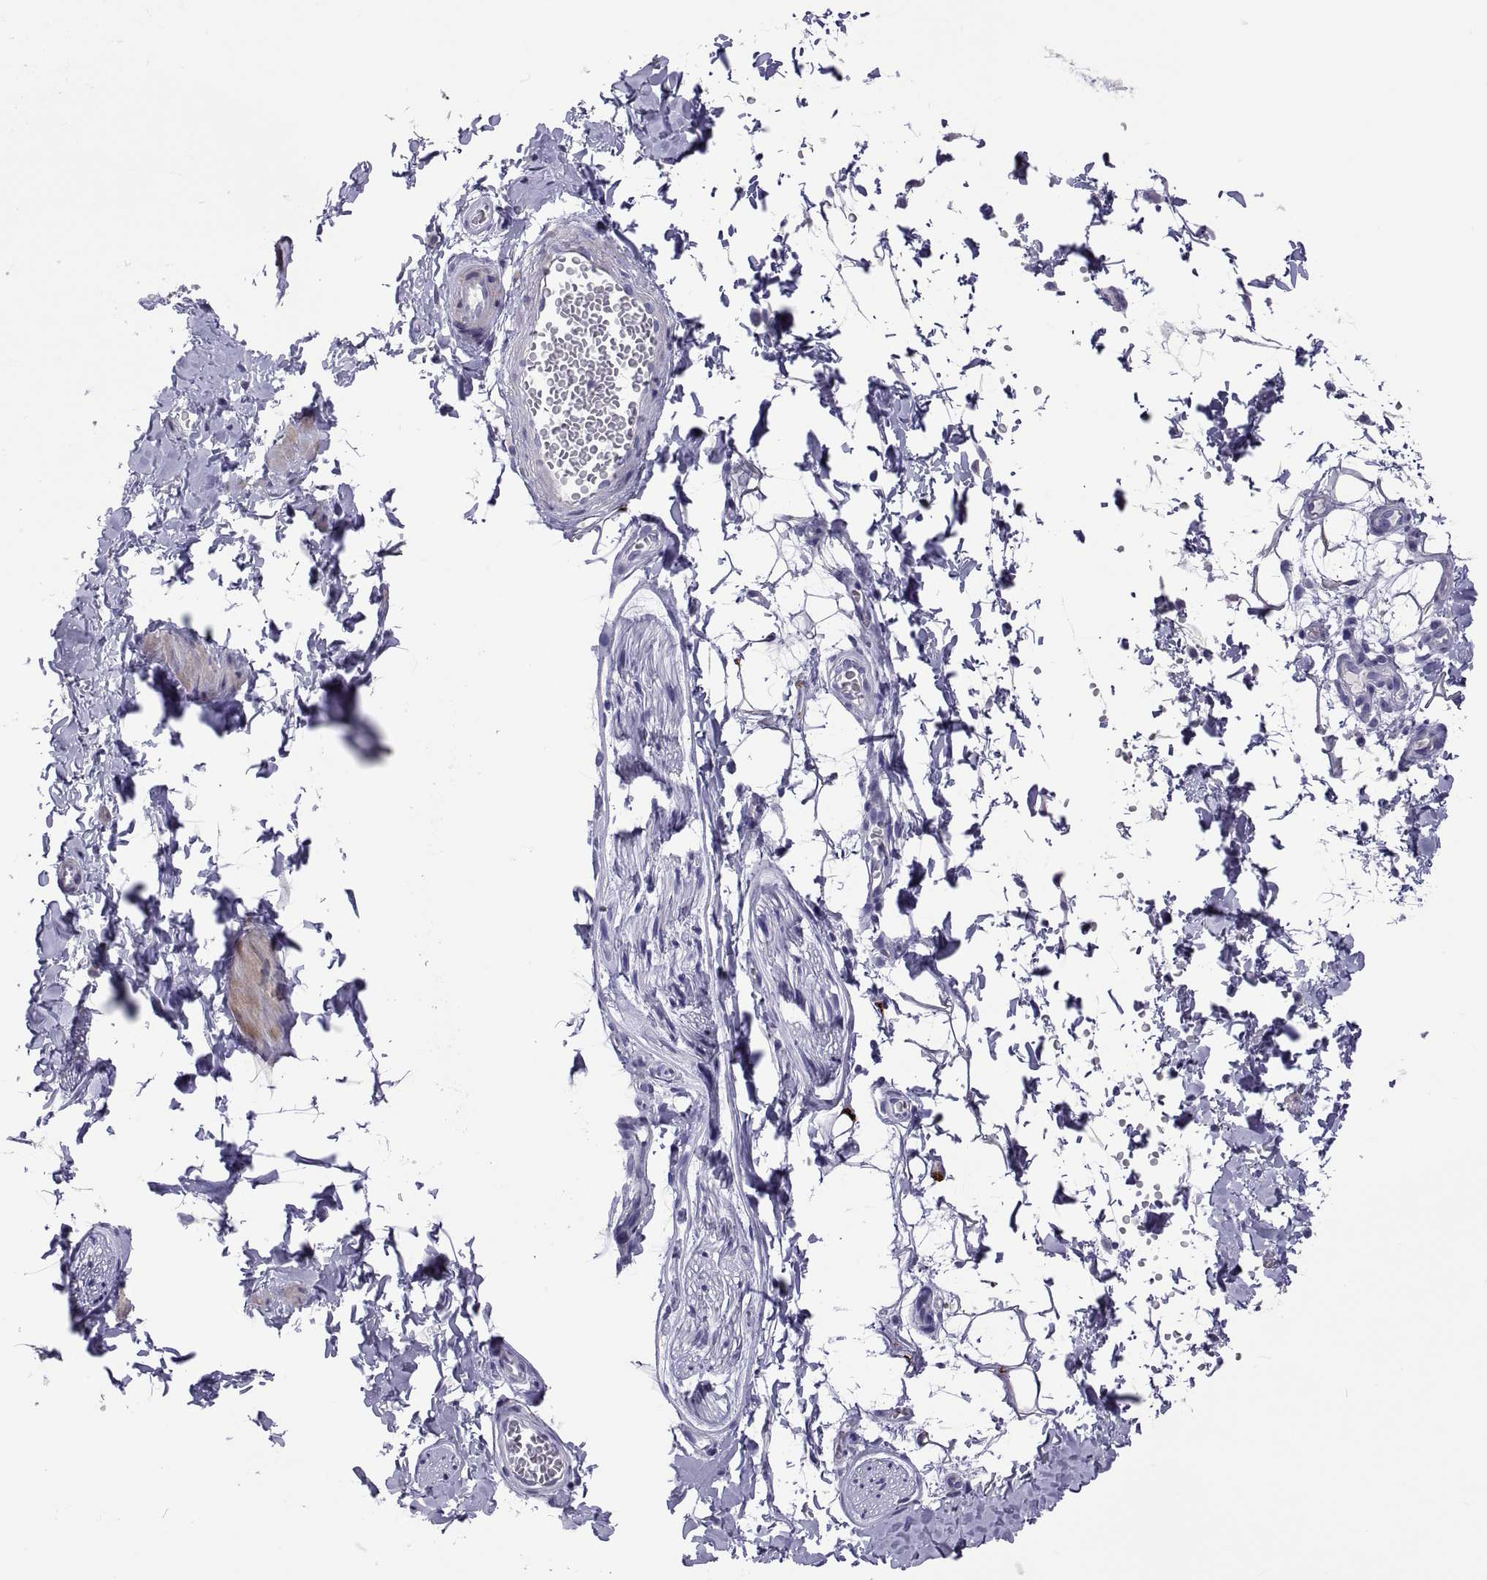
{"staining": {"intensity": "negative", "quantity": "none", "location": "none"}, "tissue": "adipose tissue", "cell_type": "Adipocytes", "image_type": "normal", "snomed": [{"axis": "morphology", "description": "Normal tissue, NOS"}, {"axis": "topography", "description": "Smooth muscle"}, {"axis": "topography", "description": "Peripheral nerve tissue"}], "caption": "Immunohistochemistry (IHC) histopathology image of normal human adipose tissue stained for a protein (brown), which demonstrates no expression in adipocytes.", "gene": "BSPH1", "patient": {"sex": "male", "age": 22}}